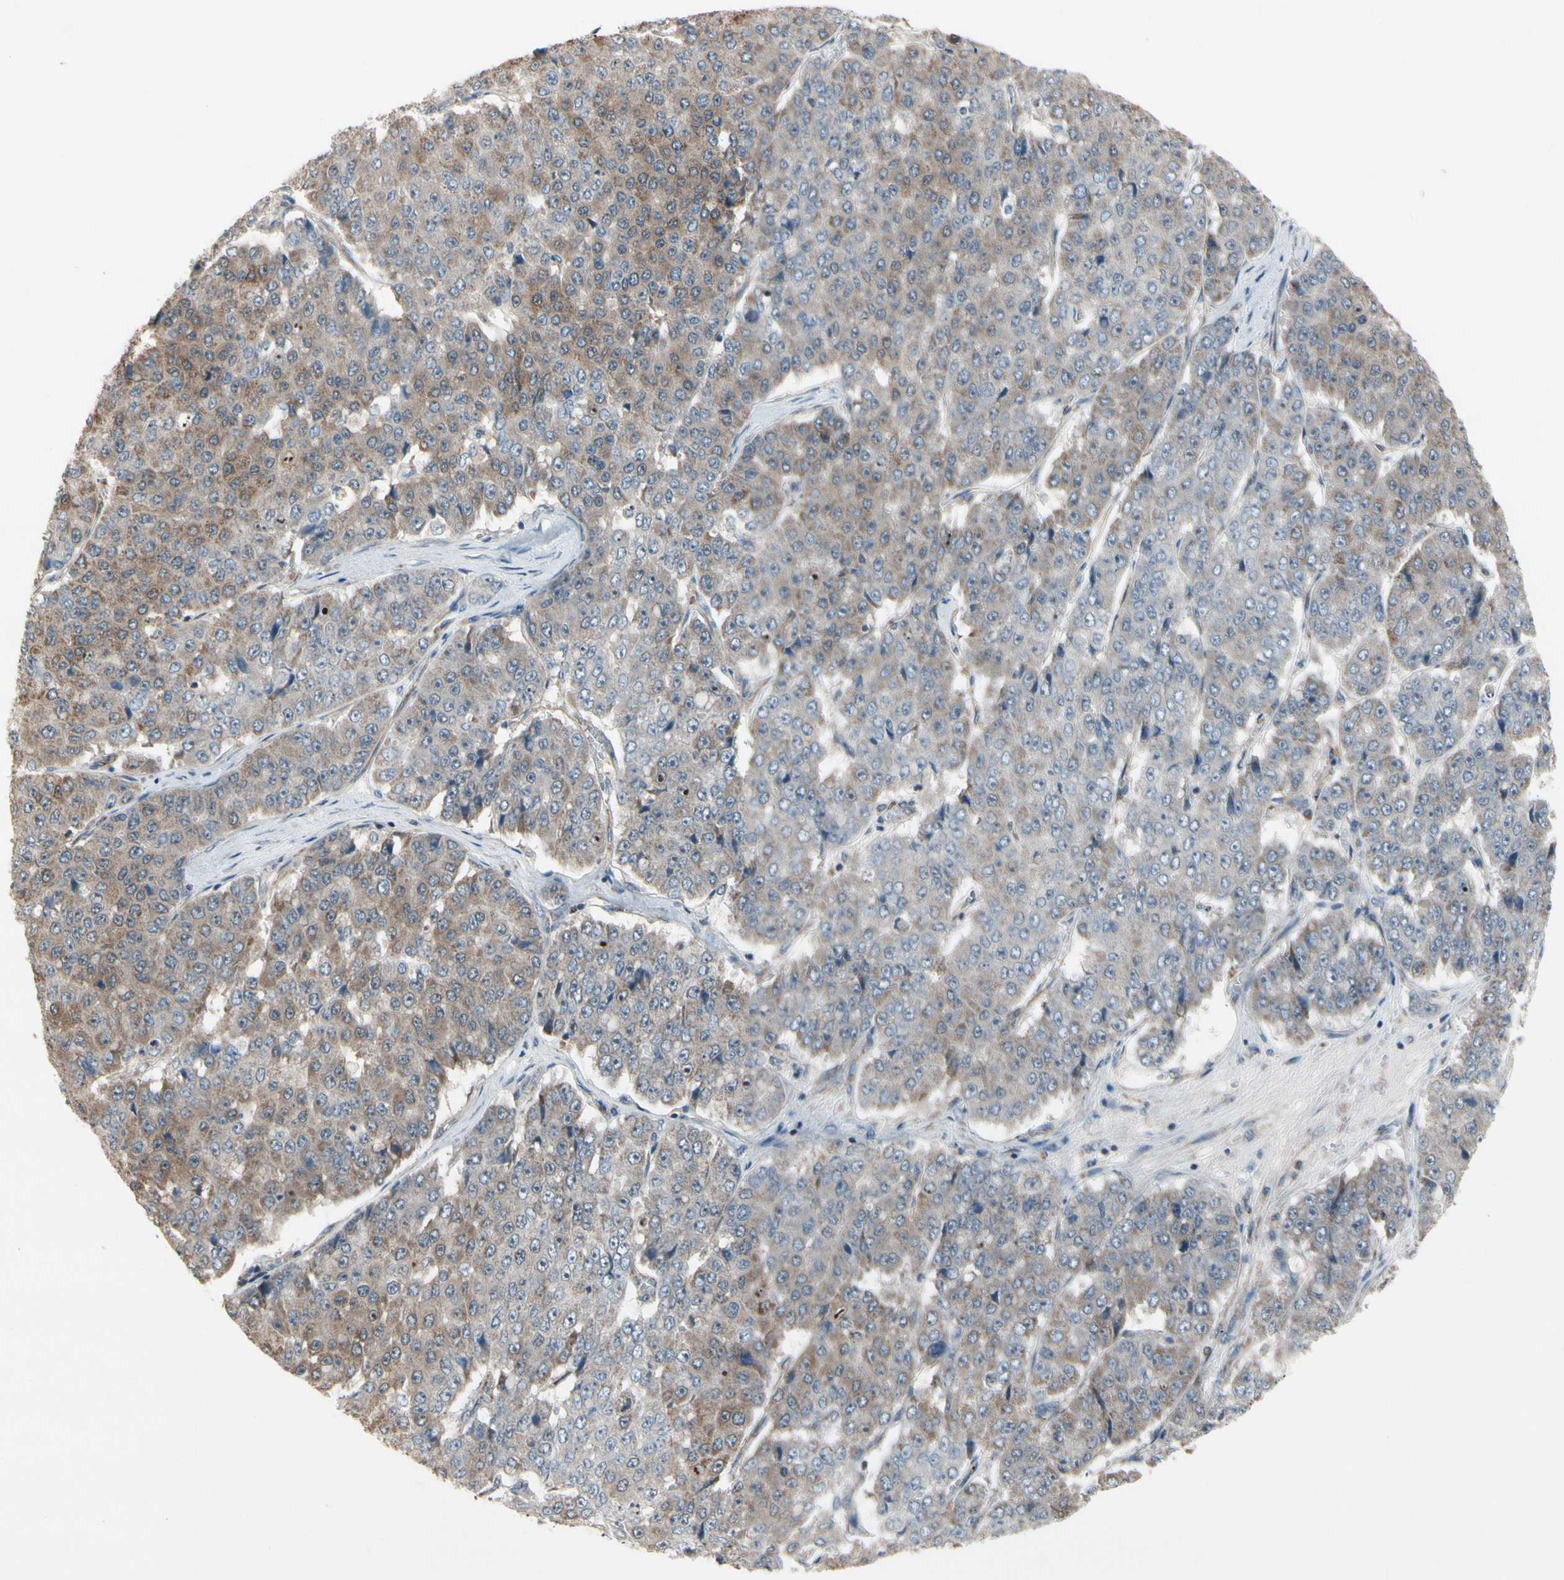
{"staining": {"intensity": "weak", "quantity": ">75%", "location": "cytoplasmic/membranous"}, "tissue": "pancreatic cancer", "cell_type": "Tumor cells", "image_type": "cancer", "snomed": [{"axis": "morphology", "description": "Adenocarcinoma, NOS"}, {"axis": "topography", "description": "Pancreas"}], "caption": "Protein expression analysis of pancreatic adenocarcinoma displays weak cytoplasmic/membranous positivity in about >75% of tumor cells.", "gene": "CPT1A", "patient": {"sex": "male", "age": 50}}